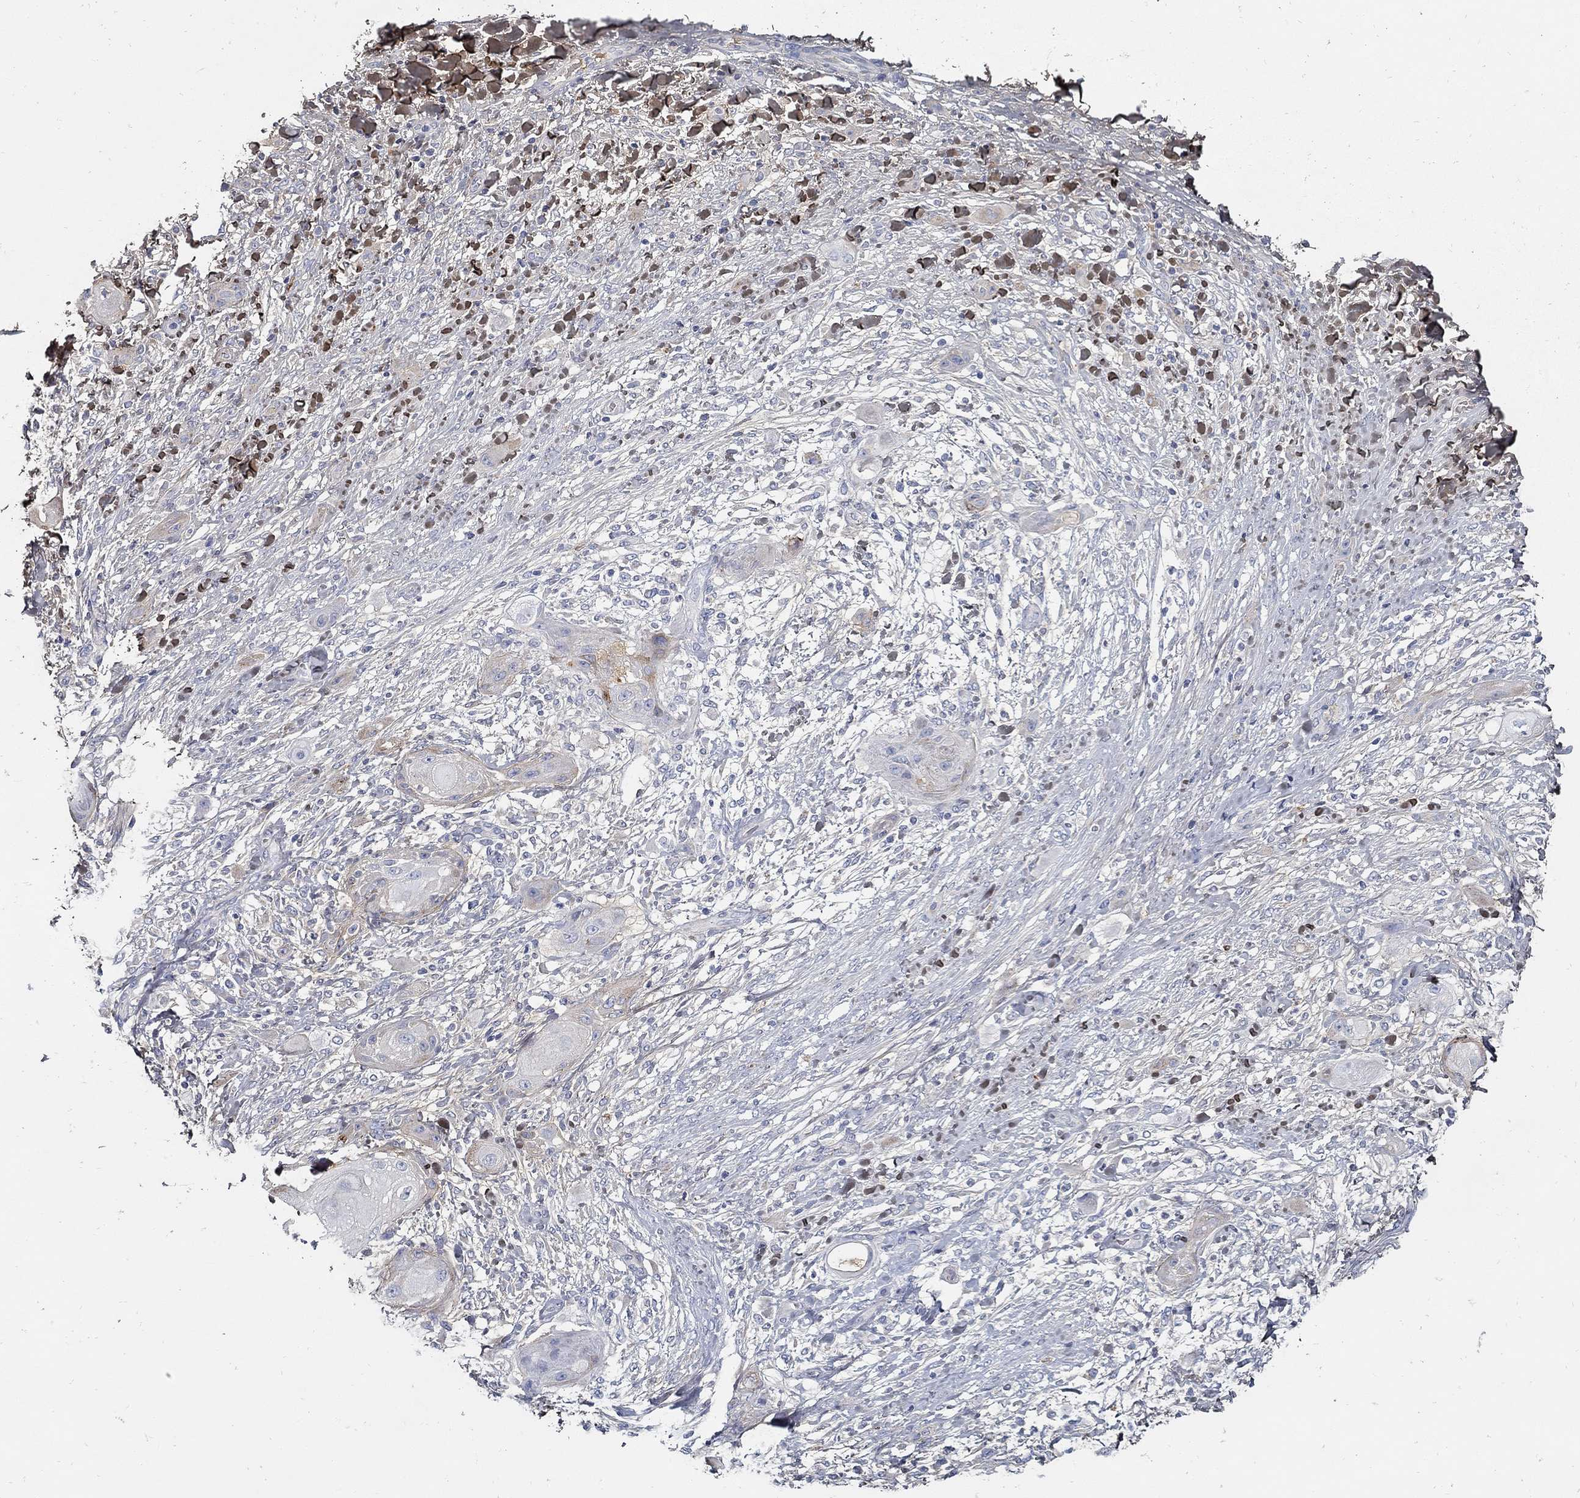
{"staining": {"intensity": "negative", "quantity": "none", "location": "none"}, "tissue": "skin cancer", "cell_type": "Tumor cells", "image_type": "cancer", "snomed": [{"axis": "morphology", "description": "Squamous cell carcinoma, NOS"}, {"axis": "topography", "description": "Skin"}], "caption": "Tumor cells show no significant protein positivity in skin squamous cell carcinoma. The staining is performed using DAB brown chromogen with nuclei counter-stained in using hematoxylin.", "gene": "TGFBI", "patient": {"sex": "male", "age": 62}}